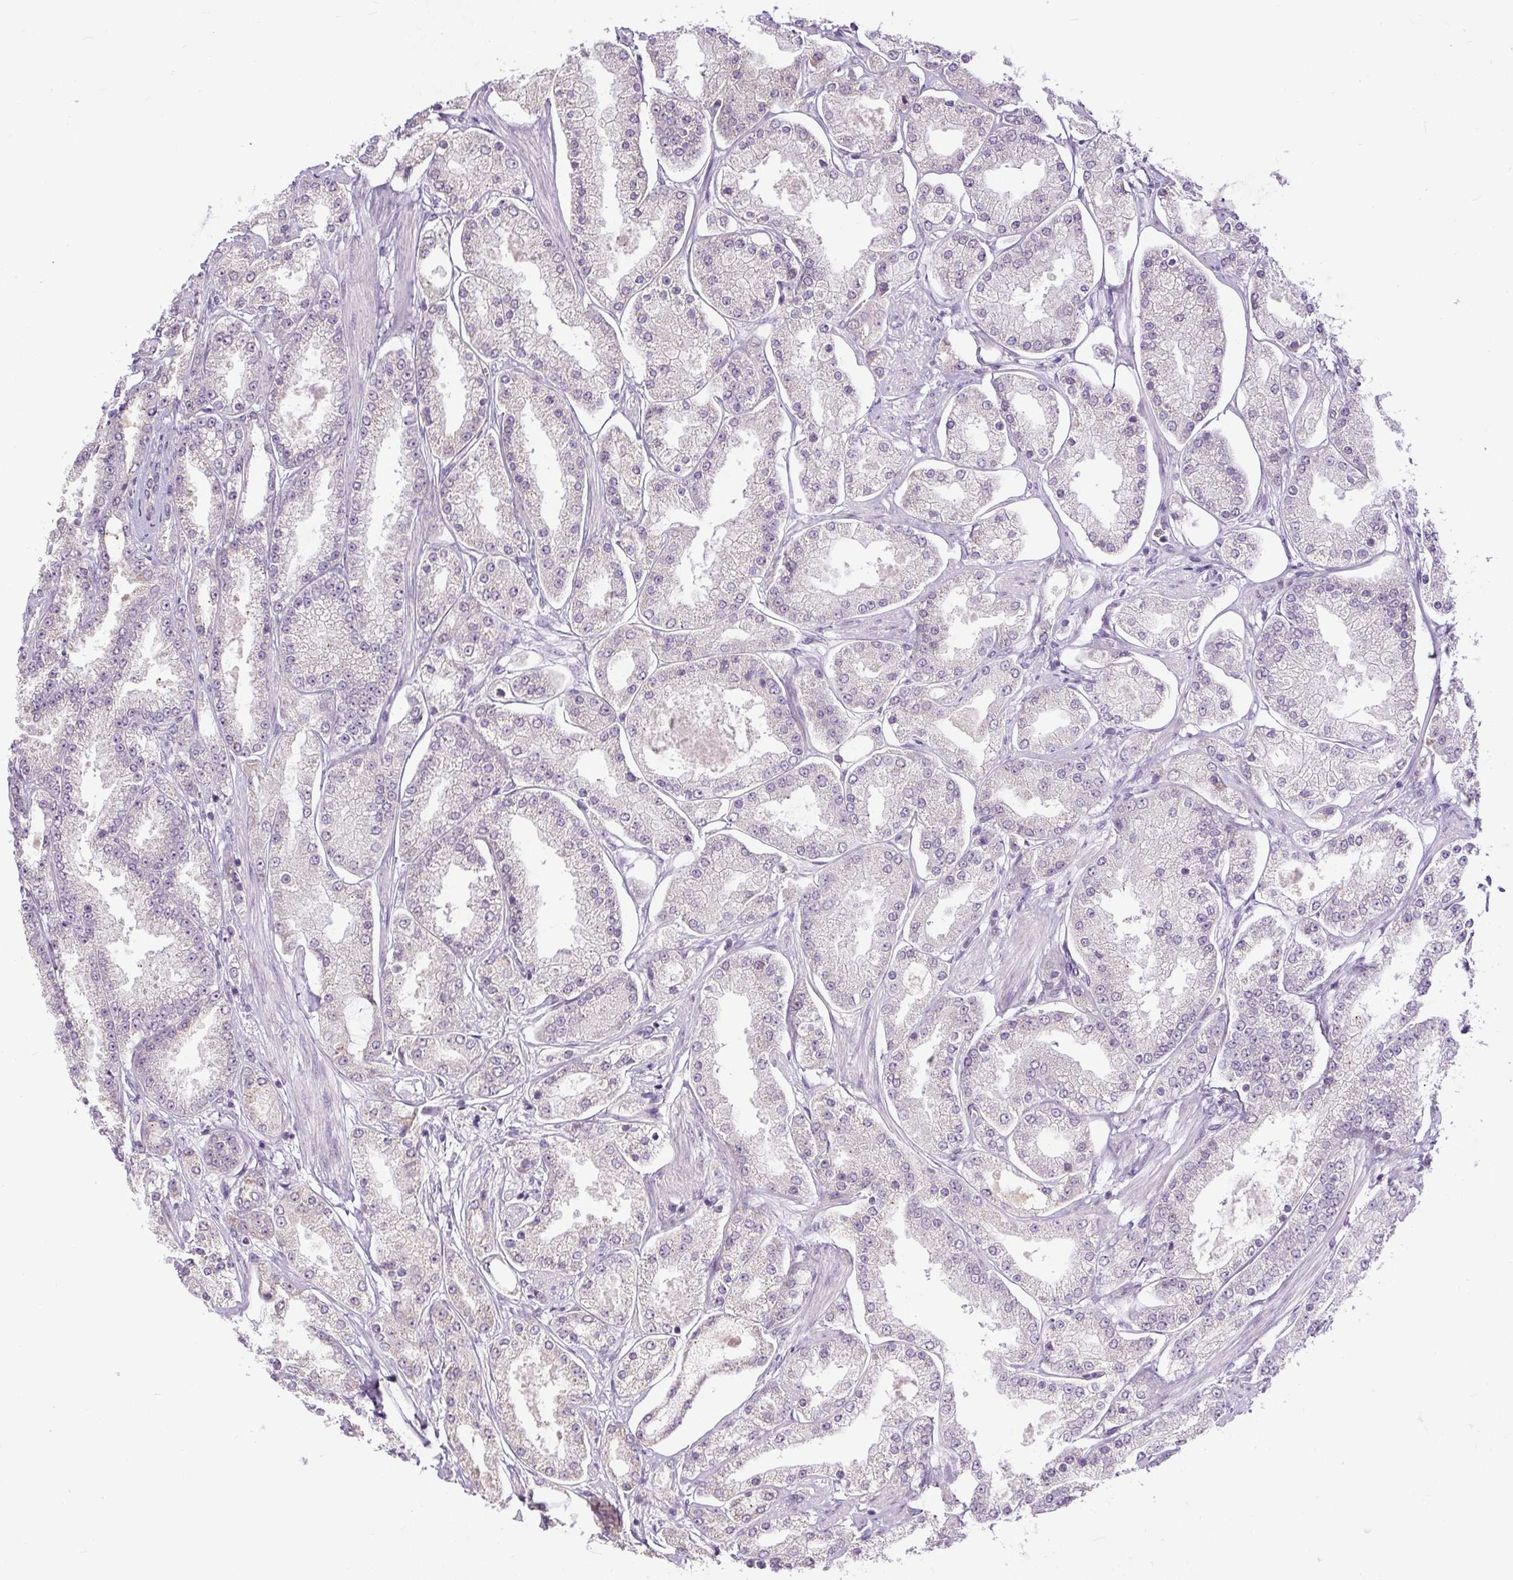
{"staining": {"intensity": "negative", "quantity": "none", "location": "none"}, "tissue": "prostate cancer", "cell_type": "Tumor cells", "image_type": "cancer", "snomed": [{"axis": "morphology", "description": "Adenocarcinoma, High grade"}, {"axis": "topography", "description": "Prostate"}], "caption": "Protein analysis of prostate cancer (adenocarcinoma (high-grade)) displays no significant positivity in tumor cells.", "gene": "RACGAP1", "patient": {"sex": "male", "age": 69}}